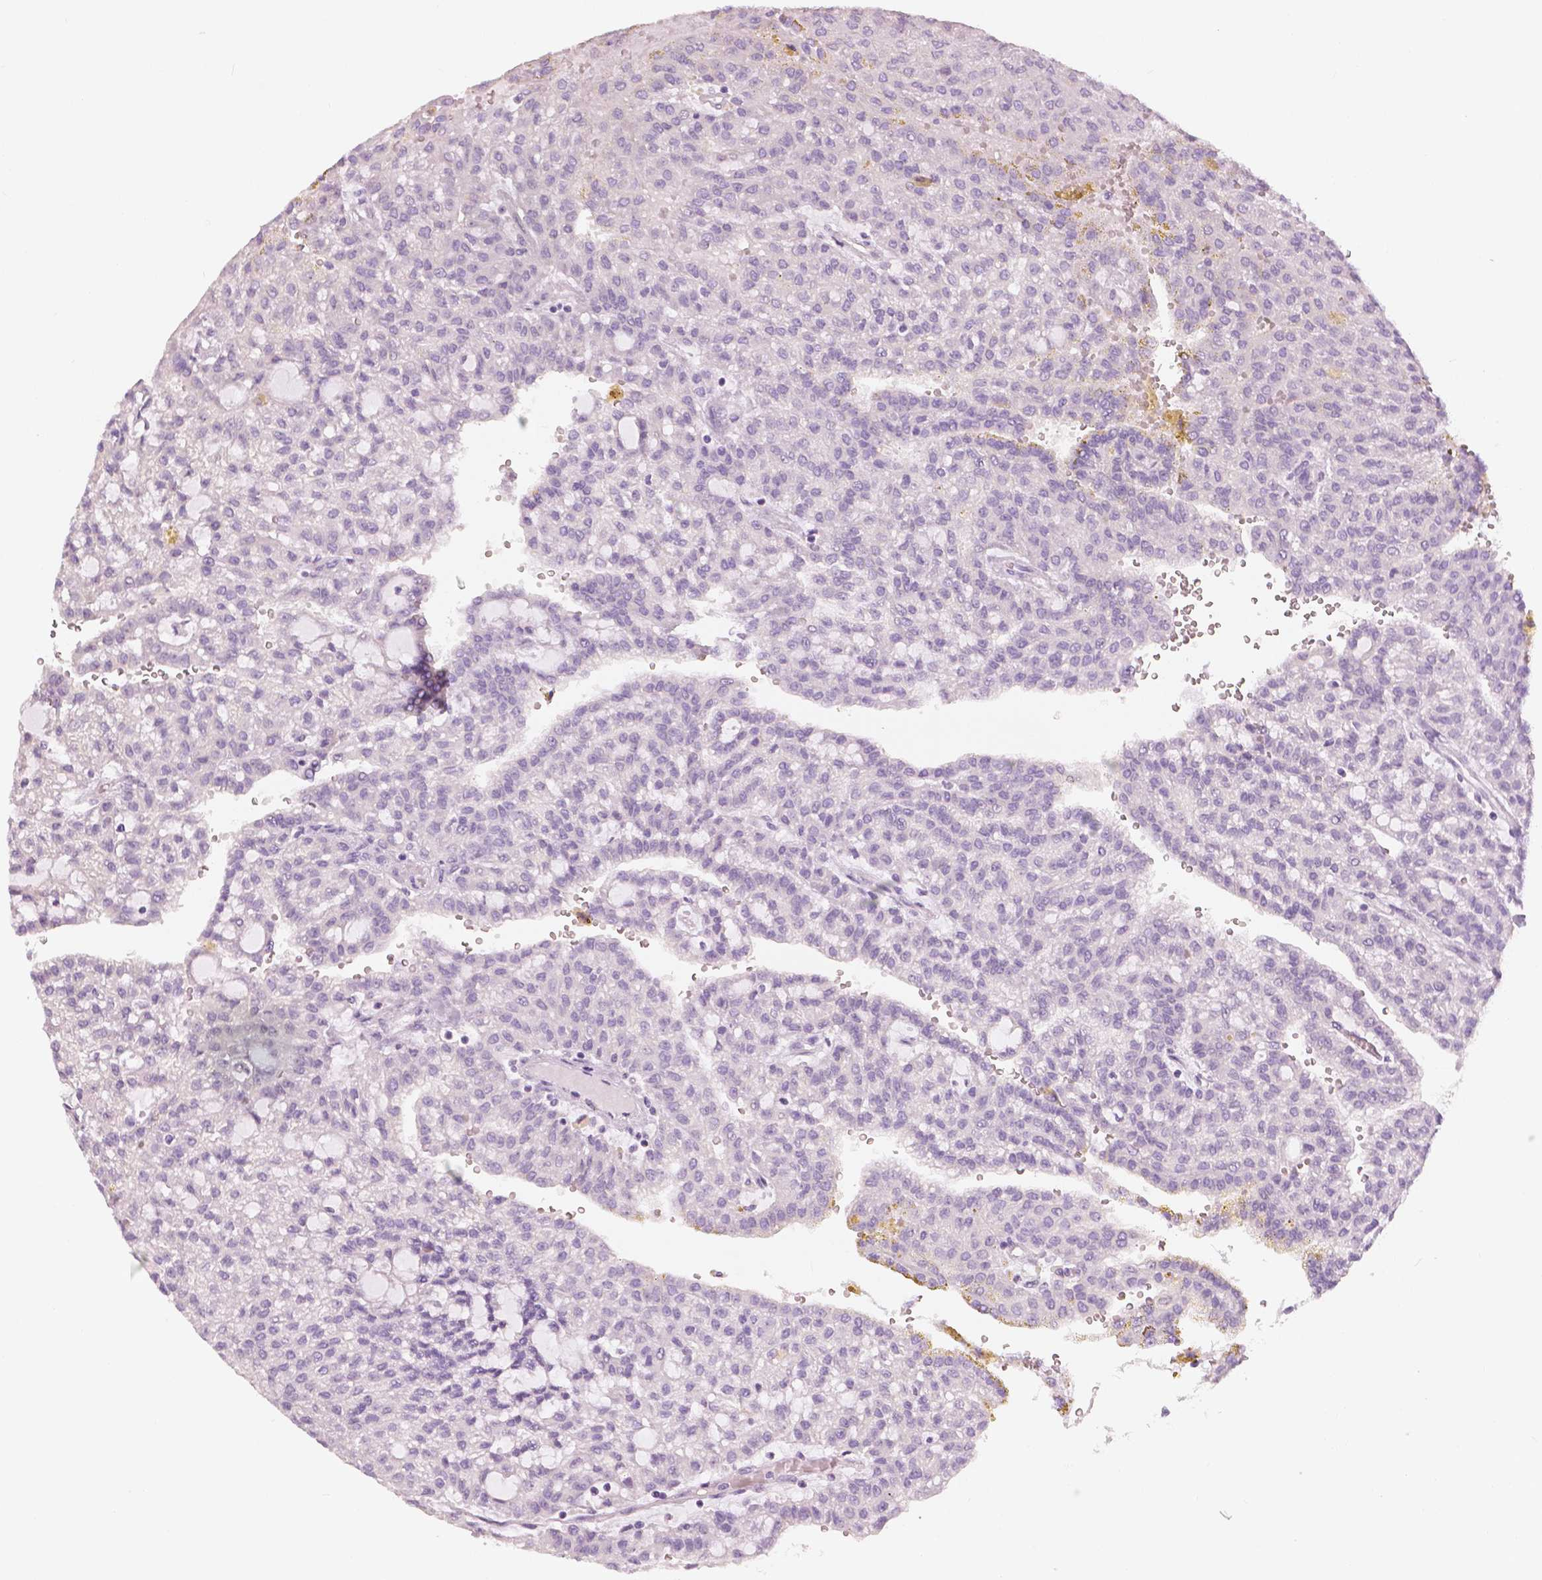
{"staining": {"intensity": "negative", "quantity": "none", "location": "none"}, "tissue": "renal cancer", "cell_type": "Tumor cells", "image_type": "cancer", "snomed": [{"axis": "morphology", "description": "Adenocarcinoma, NOS"}, {"axis": "topography", "description": "Kidney"}], "caption": "DAB immunohistochemical staining of renal cancer shows no significant staining in tumor cells.", "gene": "SLC24A1", "patient": {"sex": "male", "age": 63}}